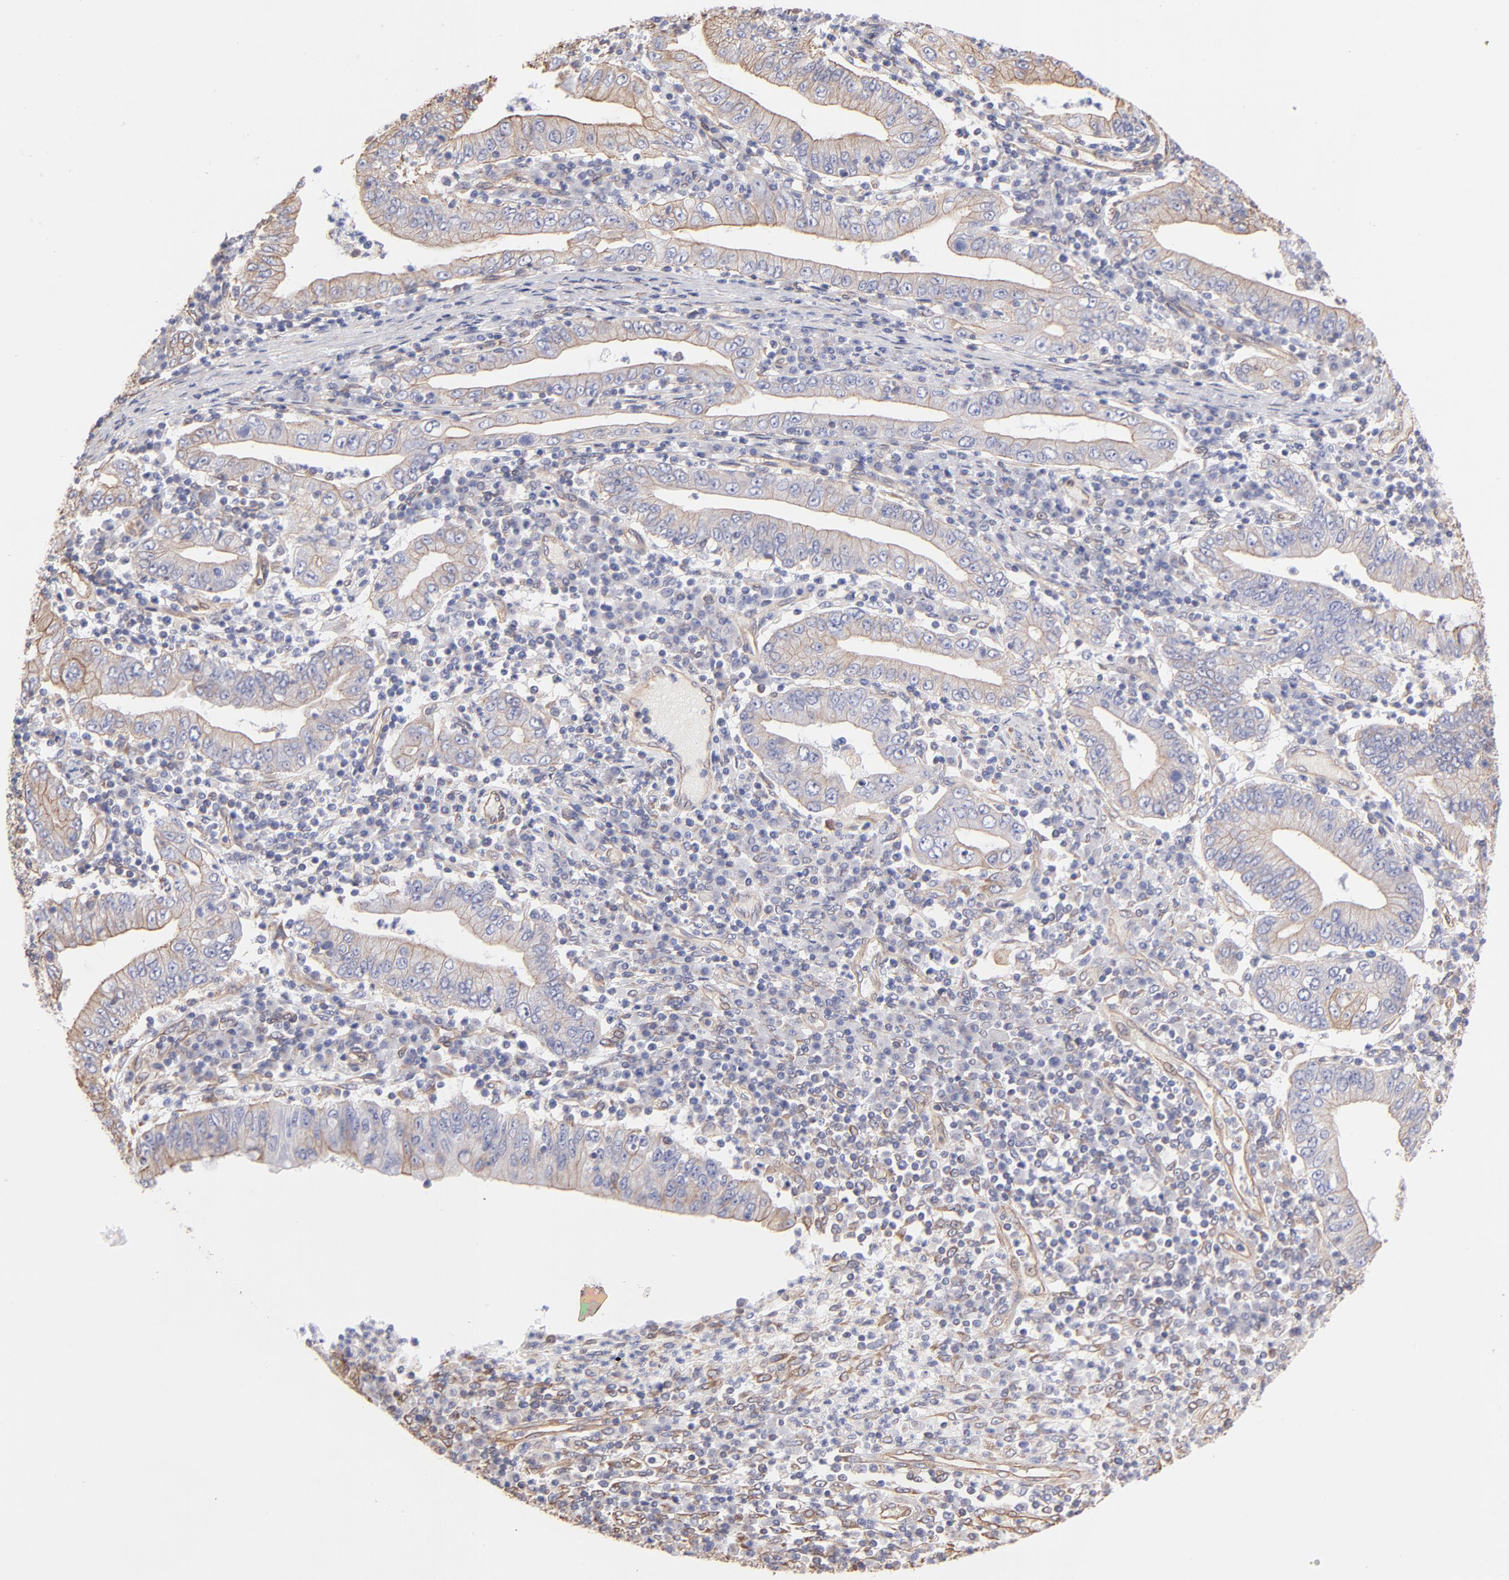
{"staining": {"intensity": "weak", "quantity": ">75%", "location": "cytoplasmic/membranous"}, "tissue": "stomach cancer", "cell_type": "Tumor cells", "image_type": "cancer", "snomed": [{"axis": "morphology", "description": "Normal tissue, NOS"}, {"axis": "morphology", "description": "Adenocarcinoma, NOS"}, {"axis": "topography", "description": "Esophagus"}, {"axis": "topography", "description": "Stomach, upper"}, {"axis": "topography", "description": "Peripheral nerve tissue"}], "caption": "A low amount of weak cytoplasmic/membranous expression is seen in about >75% of tumor cells in adenocarcinoma (stomach) tissue.", "gene": "PLEC", "patient": {"sex": "male", "age": 62}}